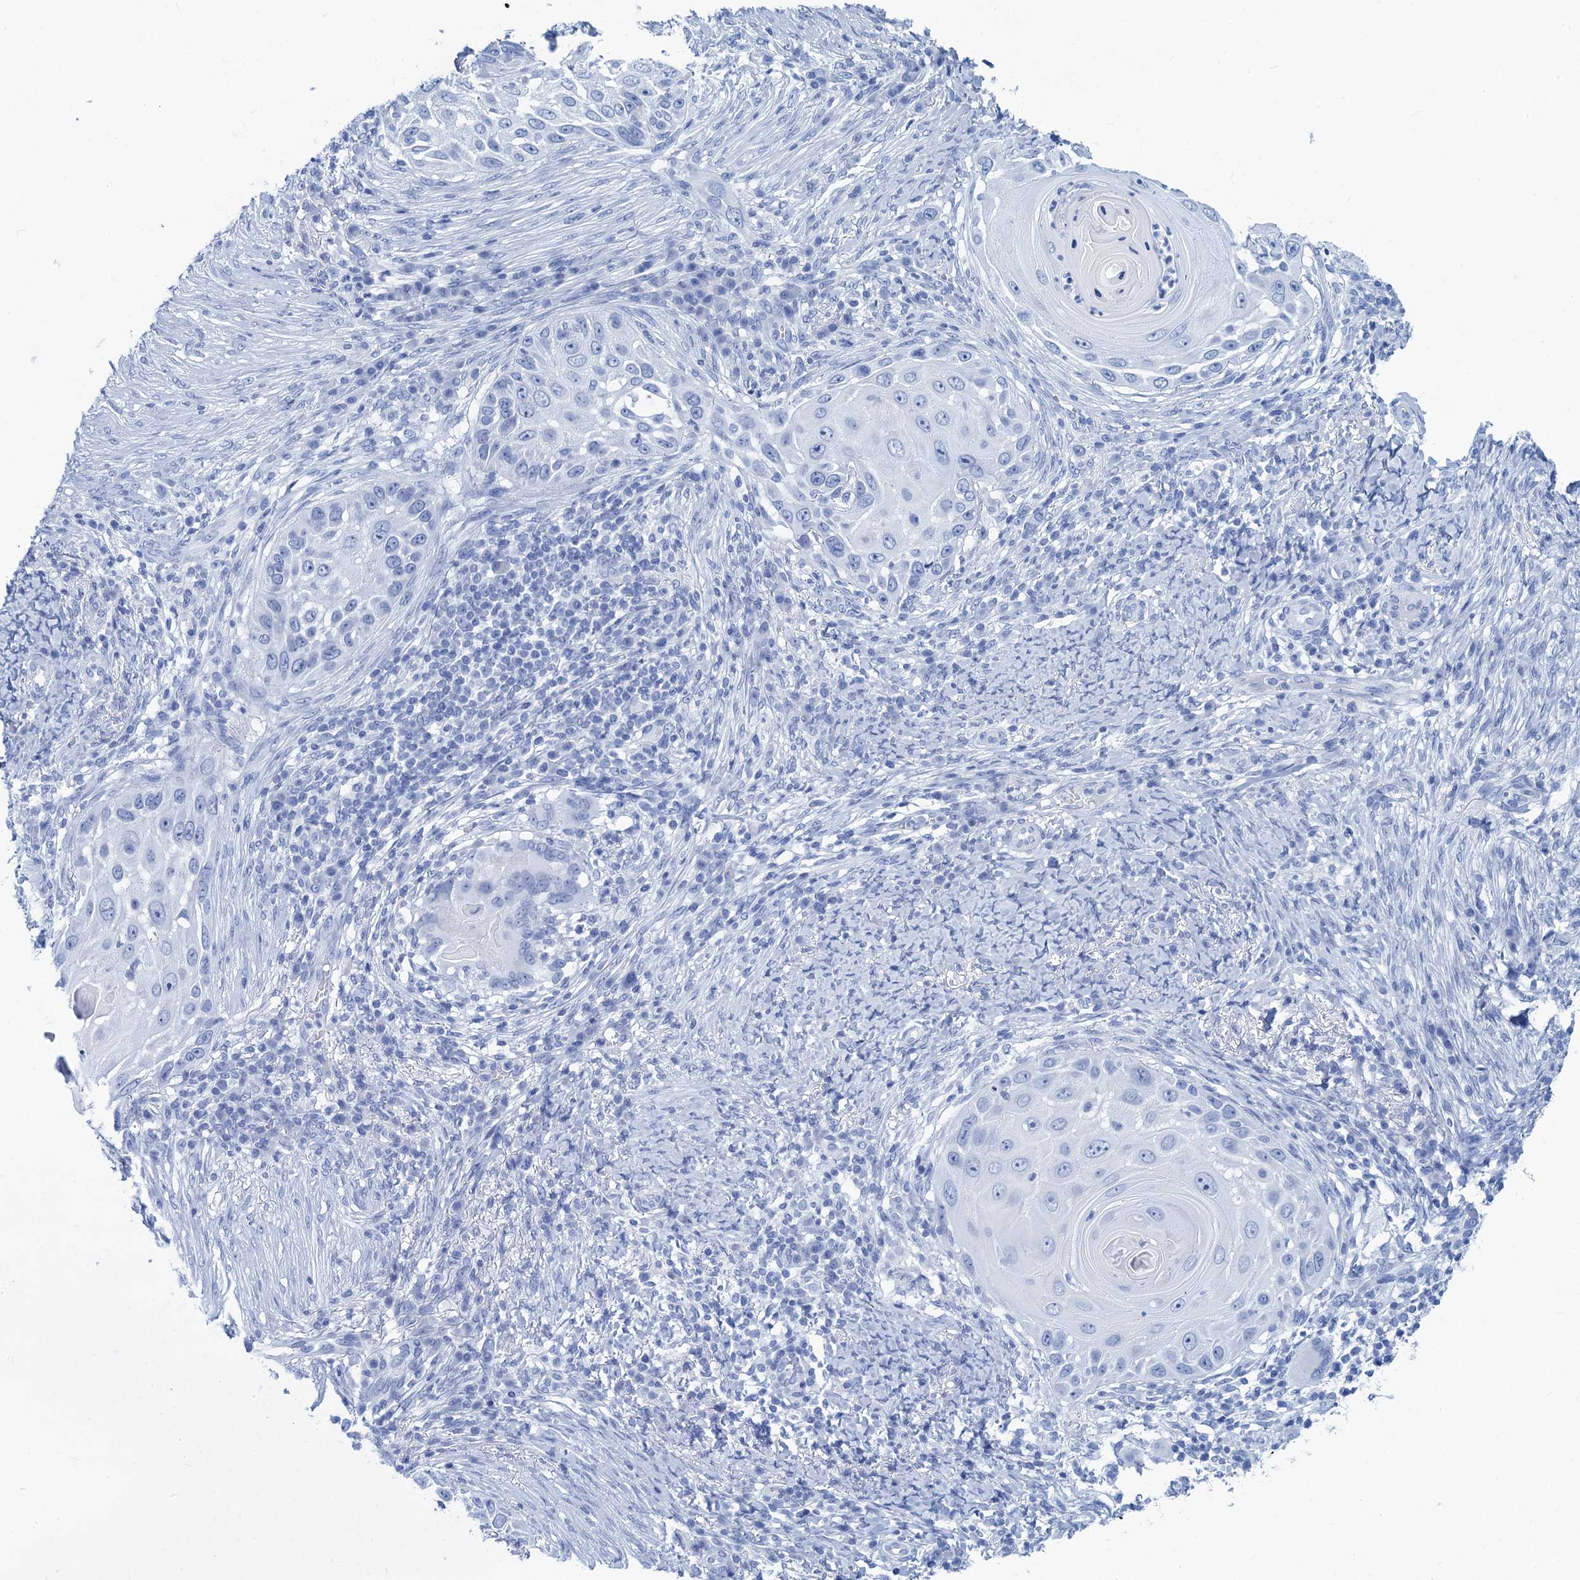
{"staining": {"intensity": "negative", "quantity": "none", "location": "none"}, "tissue": "skin cancer", "cell_type": "Tumor cells", "image_type": "cancer", "snomed": [{"axis": "morphology", "description": "Squamous cell carcinoma, NOS"}, {"axis": "topography", "description": "Skin"}], "caption": "Immunohistochemistry of squamous cell carcinoma (skin) displays no positivity in tumor cells.", "gene": "CABYR", "patient": {"sex": "female", "age": 44}}